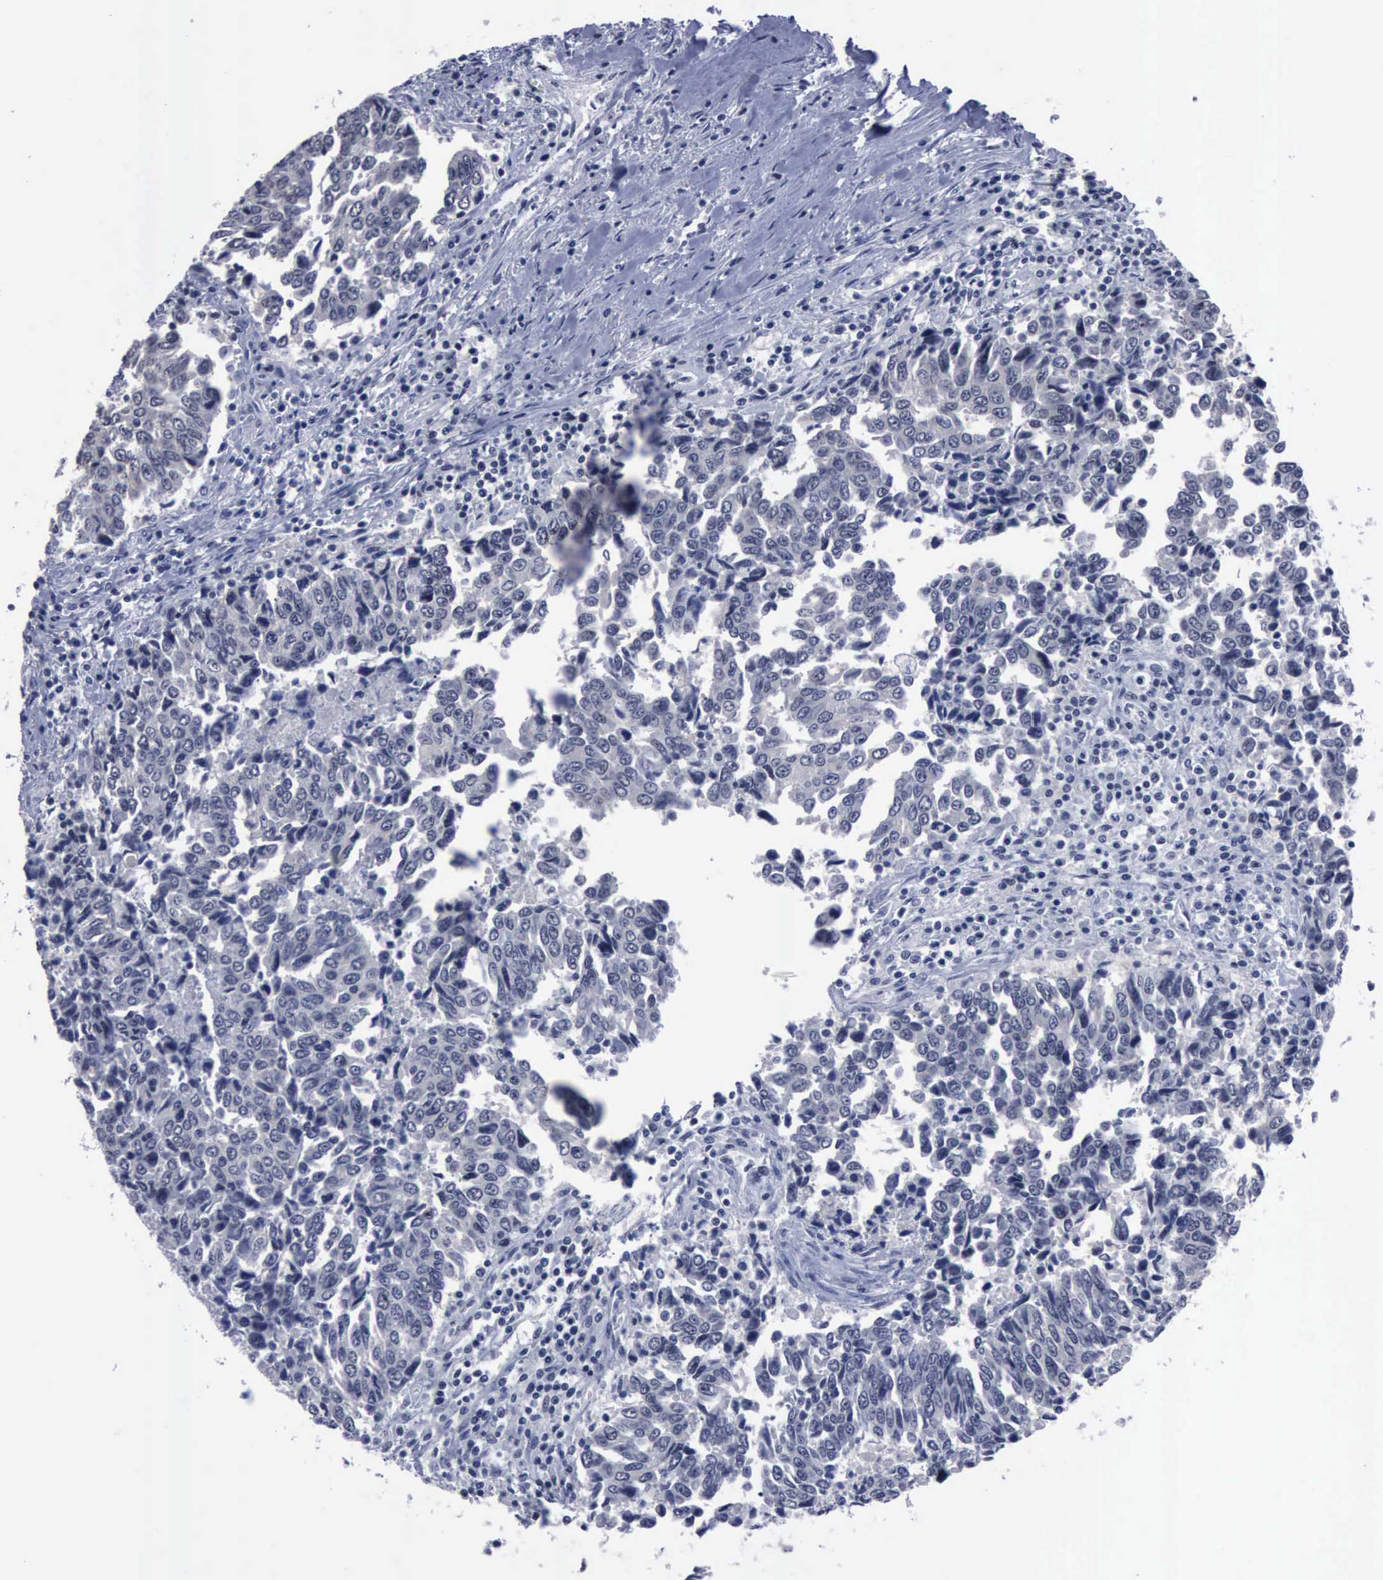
{"staining": {"intensity": "negative", "quantity": "none", "location": "none"}, "tissue": "urothelial cancer", "cell_type": "Tumor cells", "image_type": "cancer", "snomed": [{"axis": "morphology", "description": "Urothelial carcinoma, High grade"}, {"axis": "topography", "description": "Urinary bladder"}], "caption": "Micrograph shows no protein staining in tumor cells of high-grade urothelial carcinoma tissue.", "gene": "BRD1", "patient": {"sex": "male", "age": 86}}